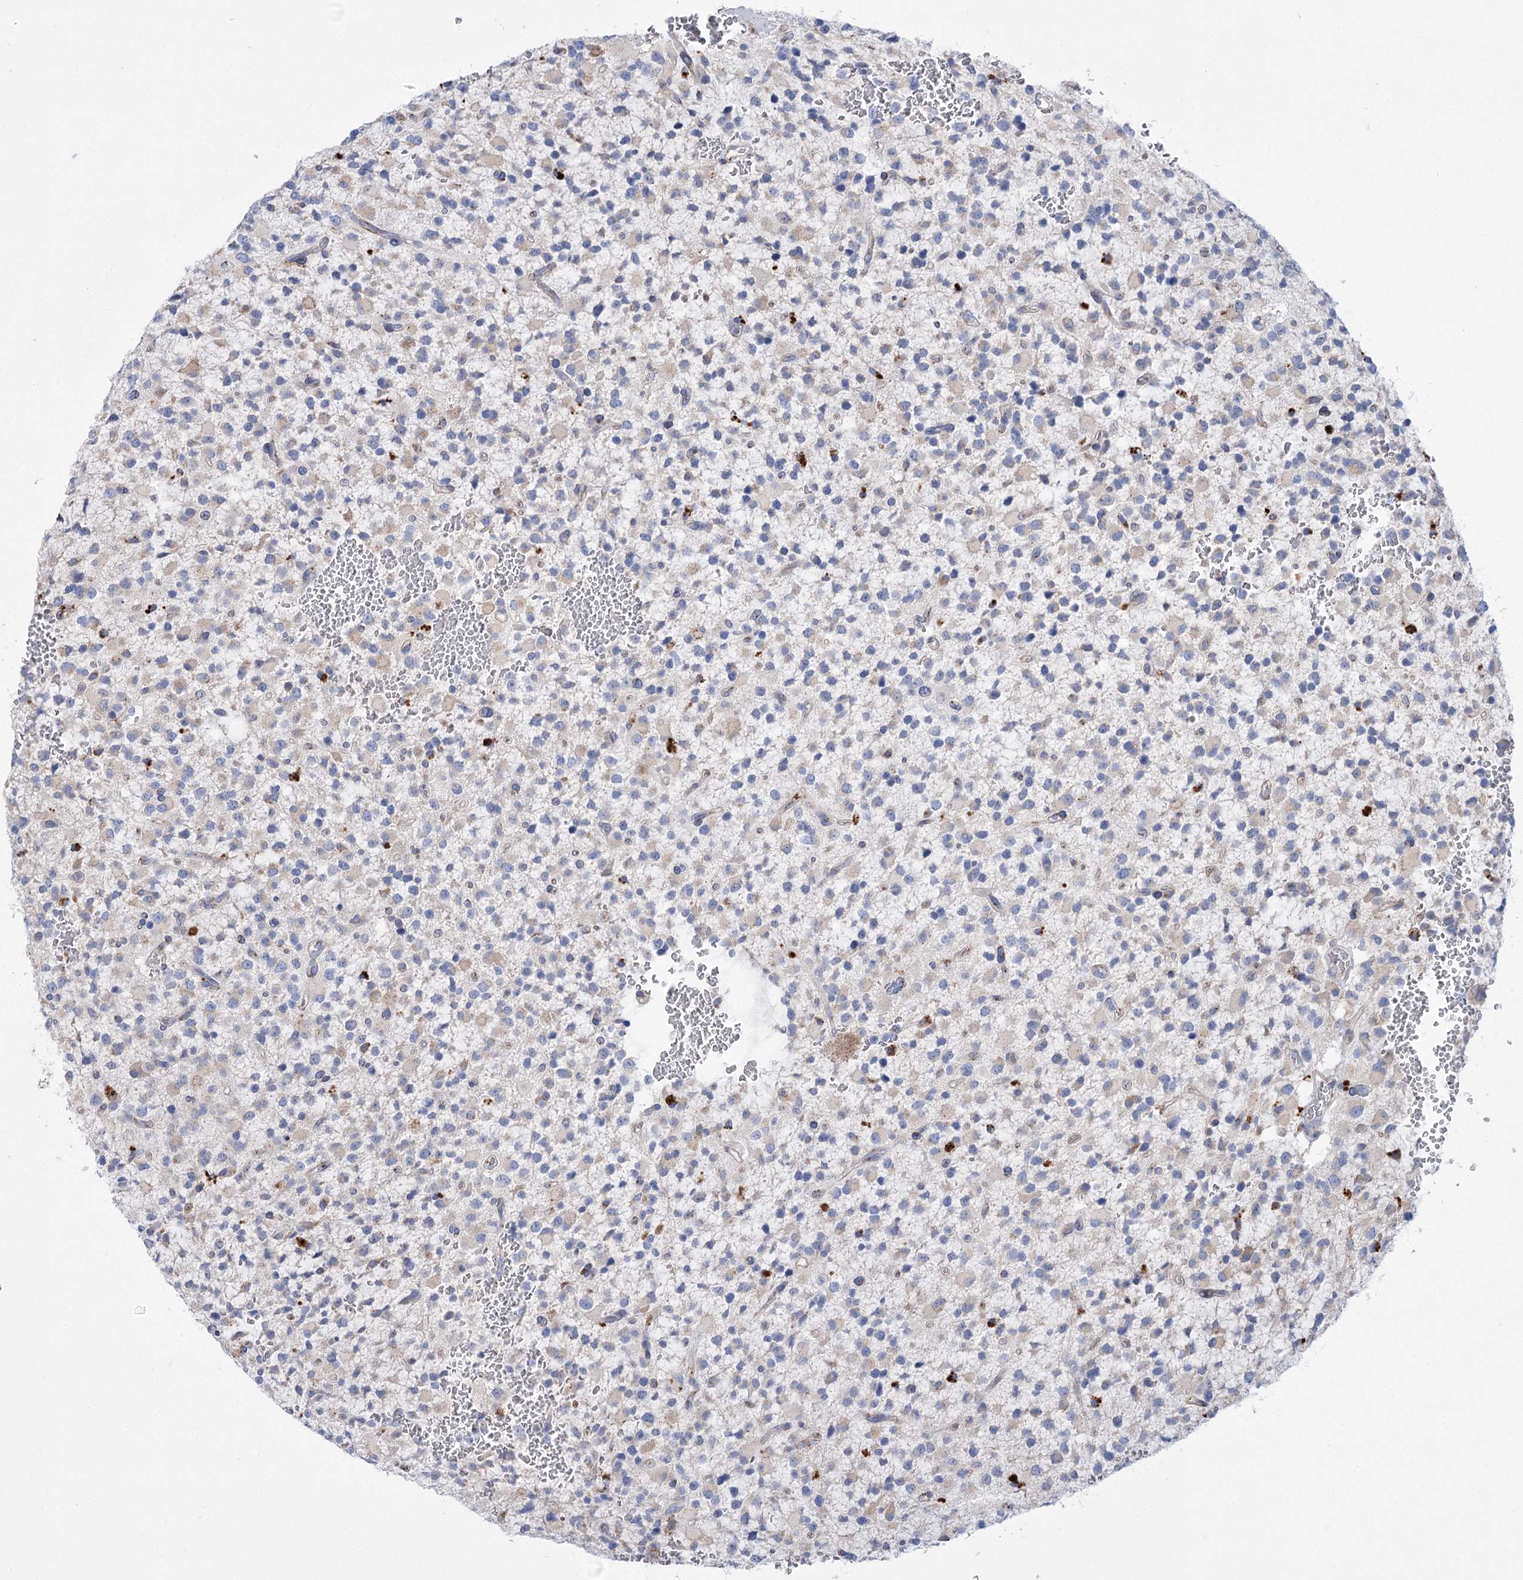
{"staining": {"intensity": "negative", "quantity": "none", "location": "none"}, "tissue": "glioma", "cell_type": "Tumor cells", "image_type": "cancer", "snomed": [{"axis": "morphology", "description": "Glioma, malignant, High grade"}, {"axis": "topography", "description": "Brain"}], "caption": "An image of human malignant glioma (high-grade) is negative for staining in tumor cells.", "gene": "NME7", "patient": {"sex": "male", "age": 34}}